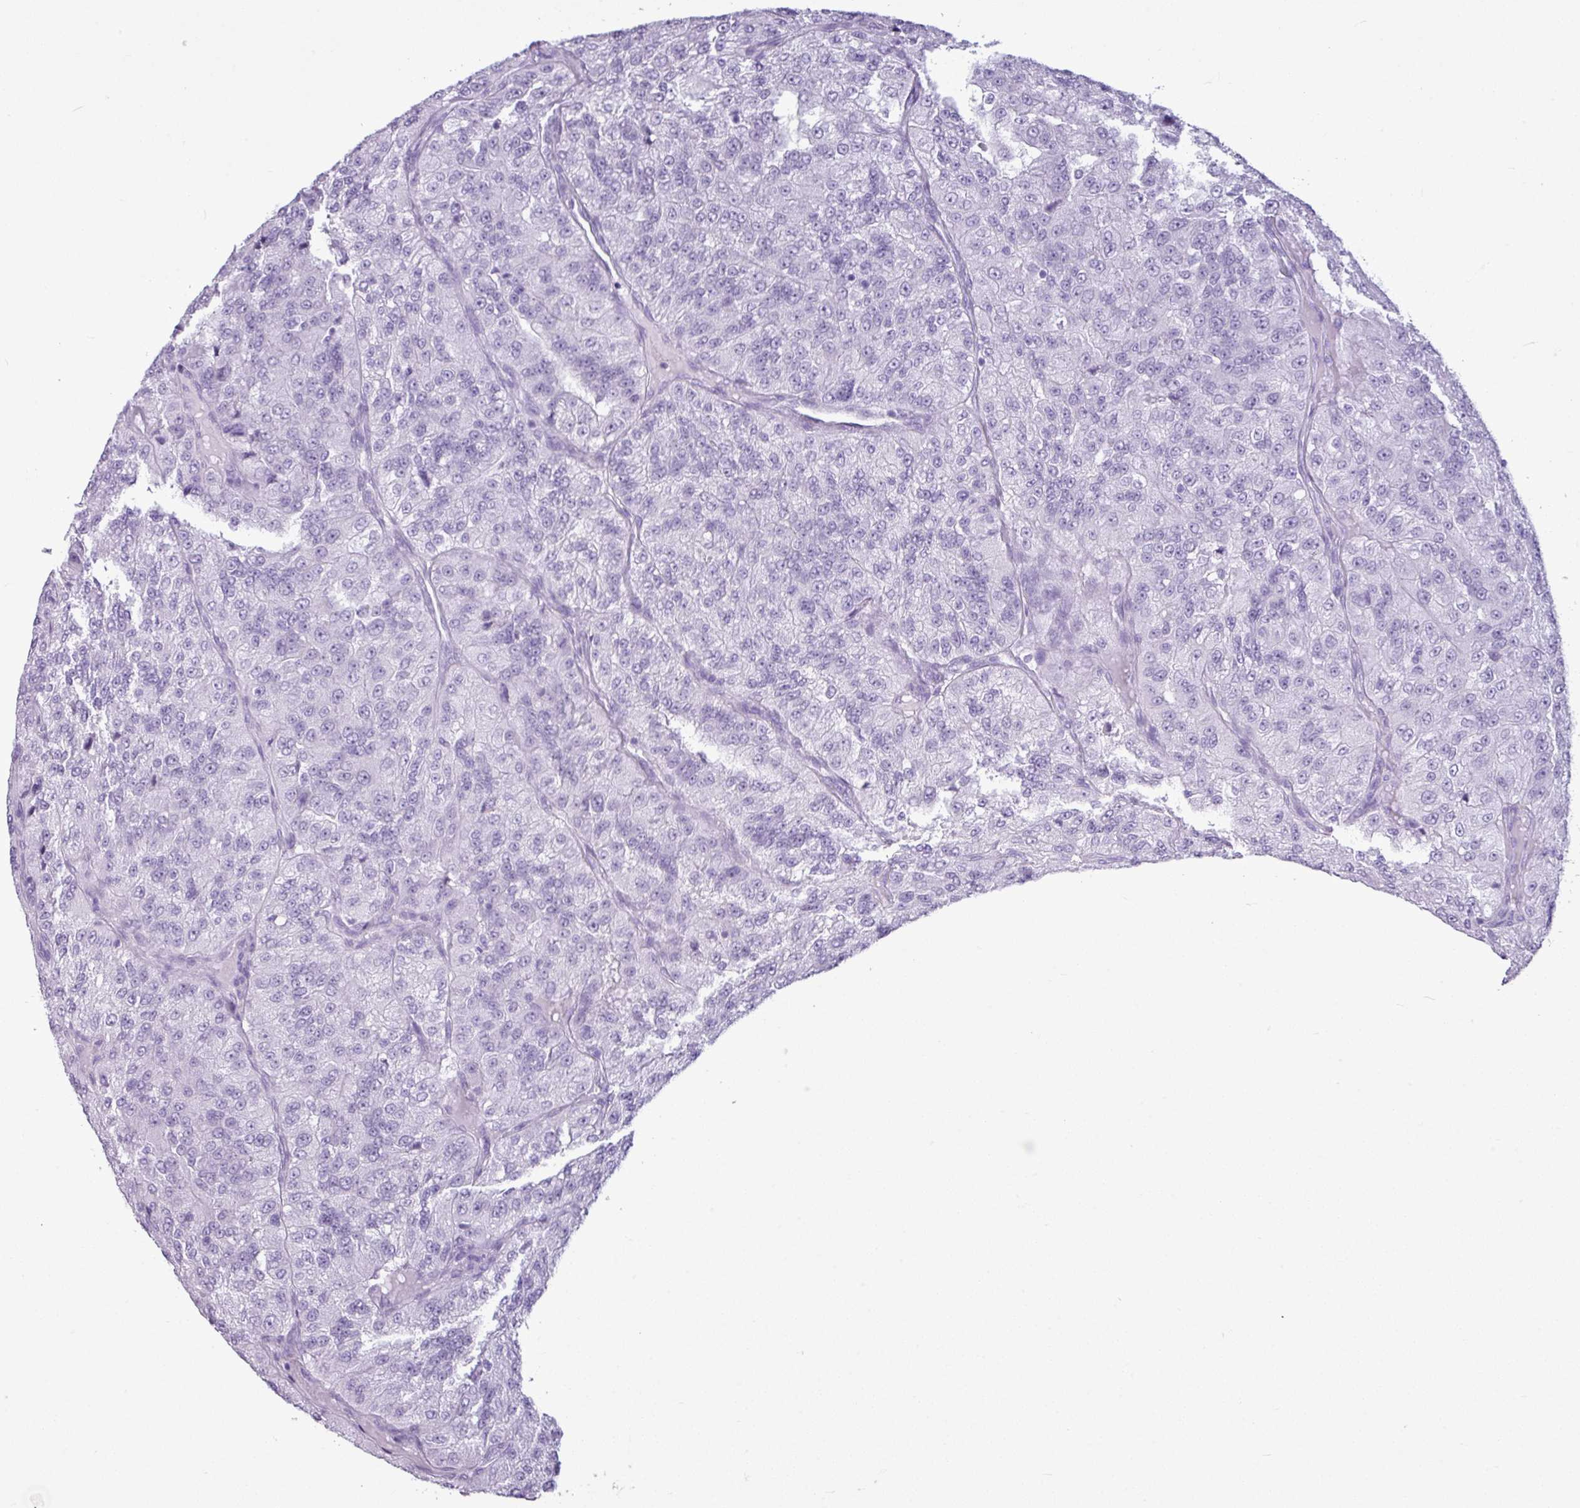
{"staining": {"intensity": "negative", "quantity": "none", "location": "none"}, "tissue": "renal cancer", "cell_type": "Tumor cells", "image_type": "cancer", "snomed": [{"axis": "morphology", "description": "Adenocarcinoma, NOS"}, {"axis": "topography", "description": "Kidney"}], "caption": "High magnification brightfield microscopy of adenocarcinoma (renal) stained with DAB (3,3'-diaminobenzidine) (brown) and counterstained with hematoxylin (blue): tumor cells show no significant staining. (Brightfield microscopy of DAB (3,3'-diaminobenzidine) IHC at high magnification).", "gene": "AMY1B", "patient": {"sex": "female", "age": 63}}